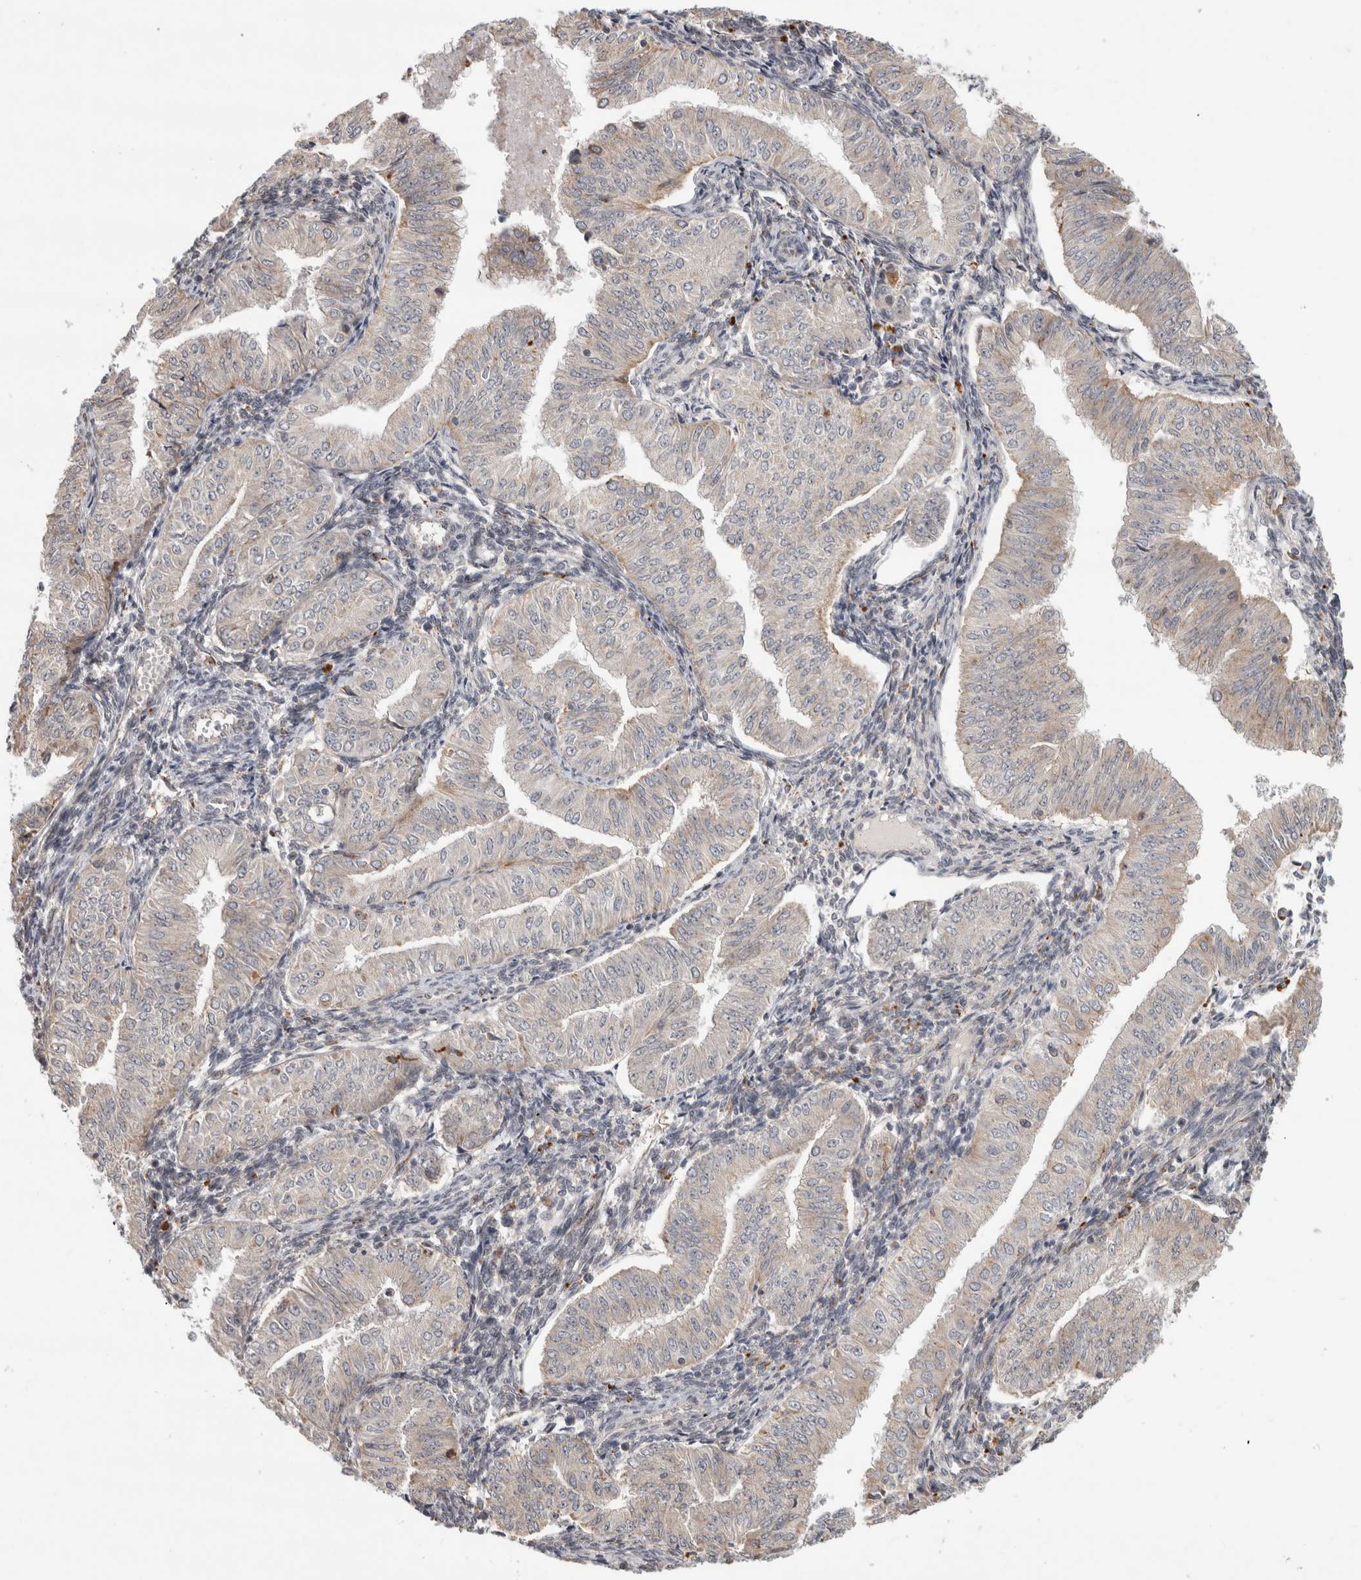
{"staining": {"intensity": "negative", "quantity": "none", "location": "none"}, "tissue": "endometrial cancer", "cell_type": "Tumor cells", "image_type": "cancer", "snomed": [{"axis": "morphology", "description": "Normal tissue, NOS"}, {"axis": "morphology", "description": "Adenocarcinoma, NOS"}, {"axis": "topography", "description": "Endometrium"}], "caption": "There is no significant staining in tumor cells of endometrial cancer.", "gene": "NAB2", "patient": {"sex": "female", "age": 53}}